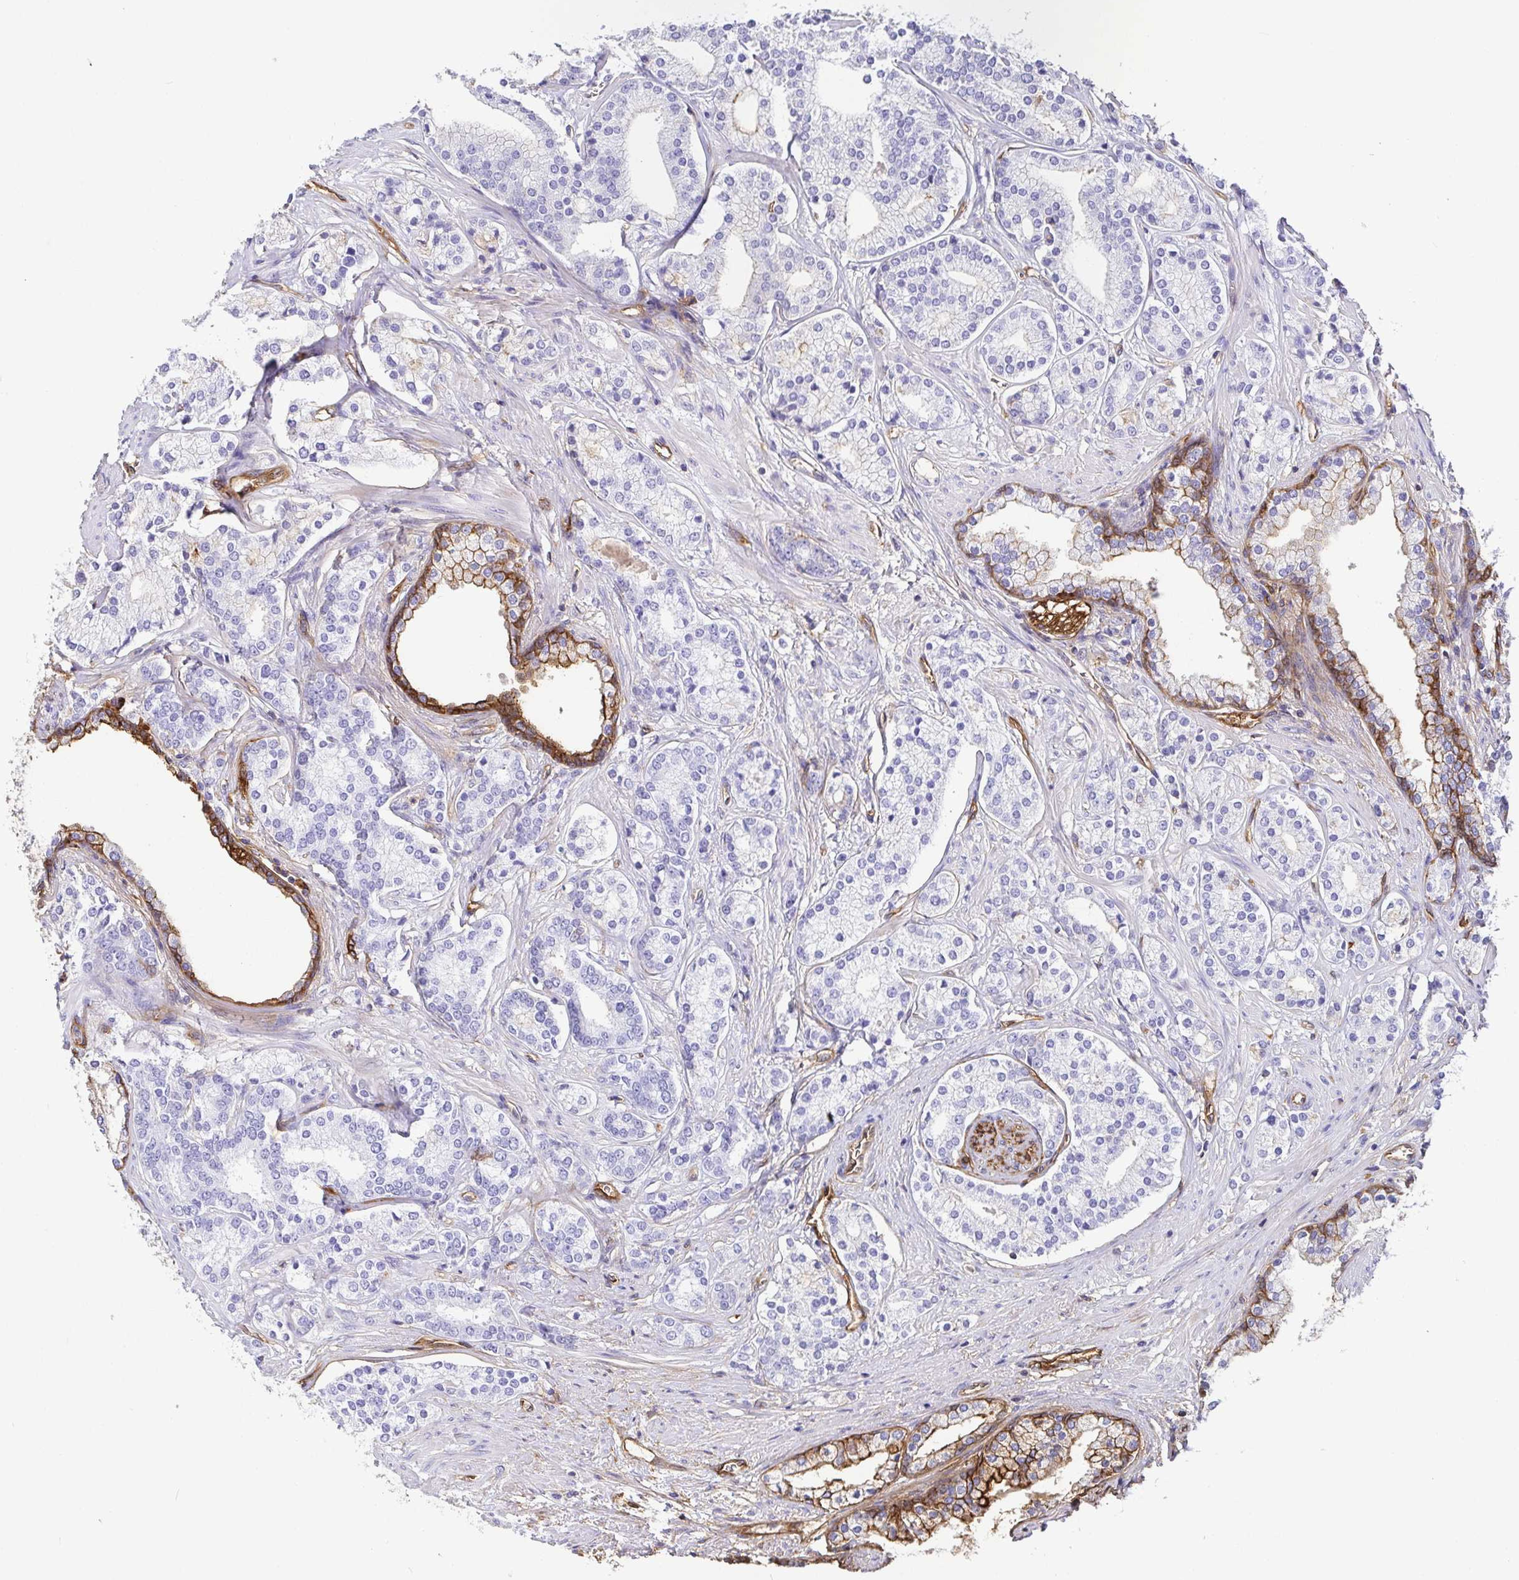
{"staining": {"intensity": "negative", "quantity": "none", "location": "none"}, "tissue": "prostate cancer", "cell_type": "Tumor cells", "image_type": "cancer", "snomed": [{"axis": "morphology", "description": "Adenocarcinoma, High grade"}, {"axis": "topography", "description": "Prostate"}], "caption": "DAB (3,3'-diaminobenzidine) immunohistochemical staining of adenocarcinoma (high-grade) (prostate) displays no significant expression in tumor cells.", "gene": "ANXA2", "patient": {"sex": "male", "age": 58}}